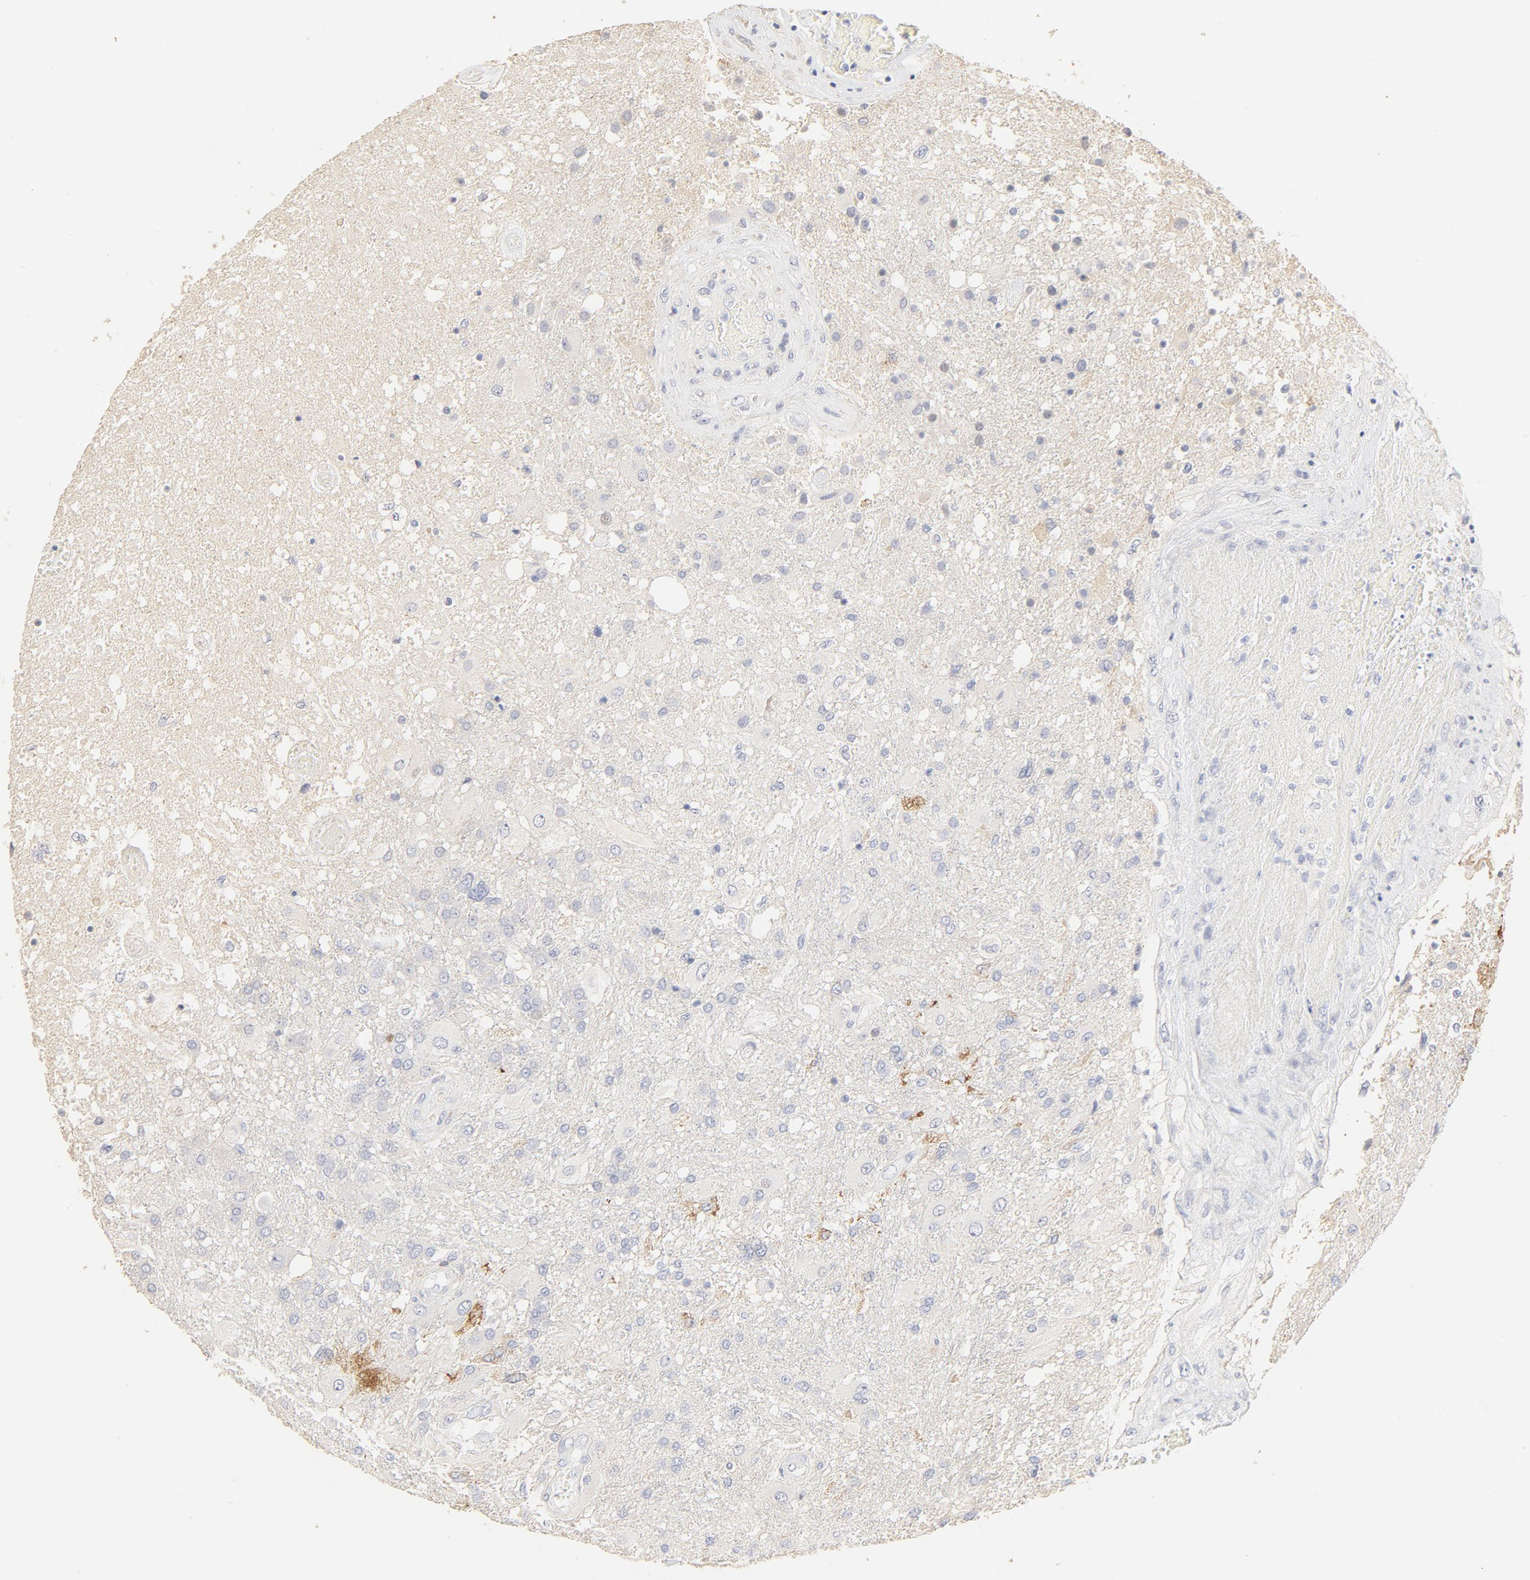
{"staining": {"intensity": "negative", "quantity": "none", "location": "none"}, "tissue": "glioma", "cell_type": "Tumor cells", "image_type": "cancer", "snomed": [{"axis": "morphology", "description": "Glioma, malignant, High grade"}, {"axis": "topography", "description": "Cerebral cortex"}], "caption": "Micrograph shows no protein staining in tumor cells of glioma tissue.", "gene": "FCGBP", "patient": {"sex": "male", "age": 79}}